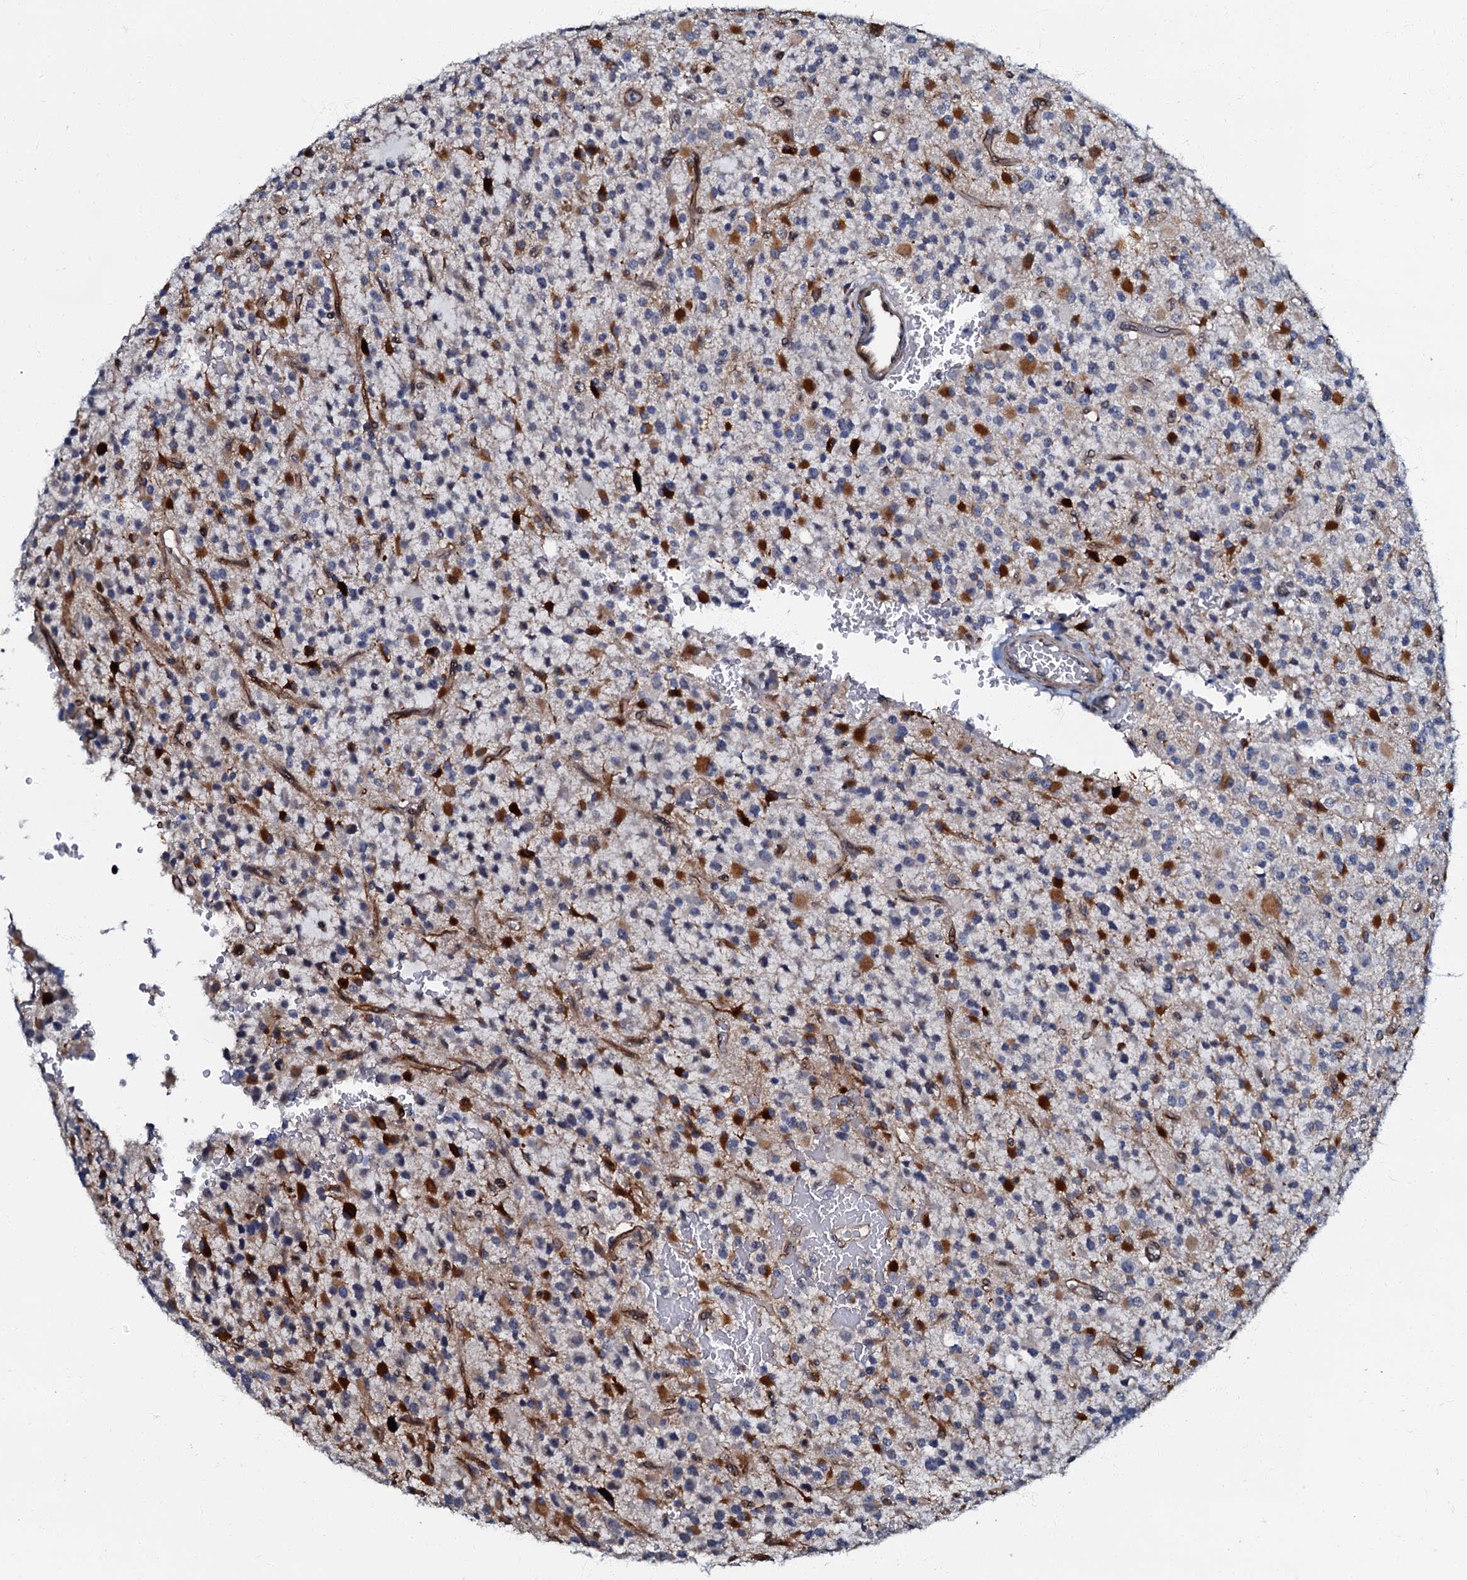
{"staining": {"intensity": "moderate", "quantity": "<25%", "location": "cytoplasmic/membranous"}, "tissue": "glioma", "cell_type": "Tumor cells", "image_type": "cancer", "snomed": [{"axis": "morphology", "description": "Glioma, malignant, High grade"}, {"axis": "topography", "description": "Brain"}], "caption": "Immunohistochemistry (IHC) histopathology image of glioma stained for a protein (brown), which shows low levels of moderate cytoplasmic/membranous expression in about <25% of tumor cells.", "gene": "OLAH", "patient": {"sex": "male", "age": 34}}